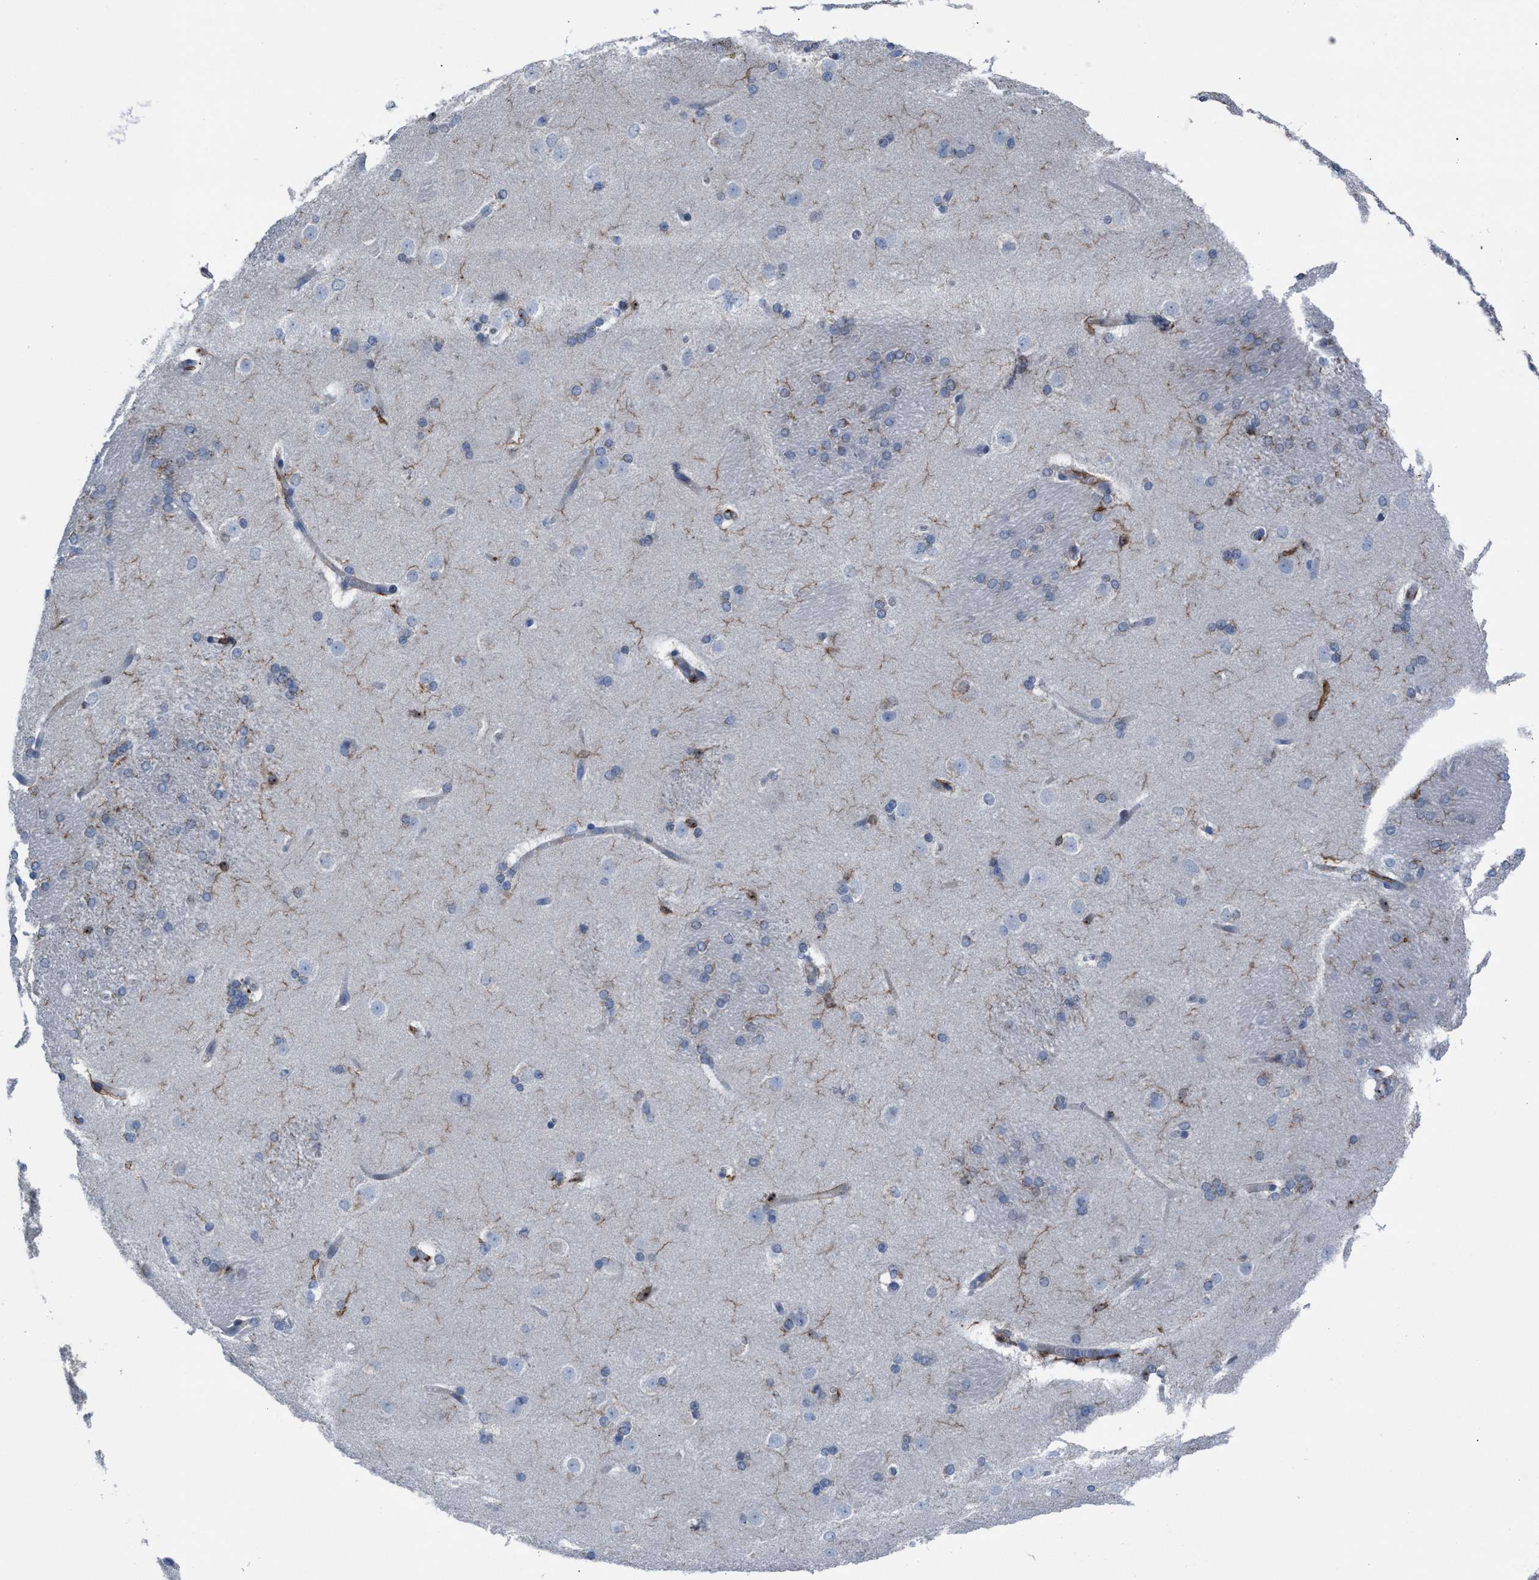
{"staining": {"intensity": "moderate", "quantity": "<25%", "location": "cytoplasmic/membranous"}, "tissue": "caudate", "cell_type": "Glial cells", "image_type": "normal", "snomed": [{"axis": "morphology", "description": "Normal tissue, NOS"}, {"axis": "topography", "description": "Lateral ventricle wall"}], "caption": "This micrograph exhibits normal caudate stained with immunohistochemistry (IHC) to label a protein in brown. The cytoplasmic/membranous of glial cells show moderate positivity for the protein. Nuclei are counter-stained blue.", "gene": "SLC47A1", "patient": {"sex": "female", "age": 19}}